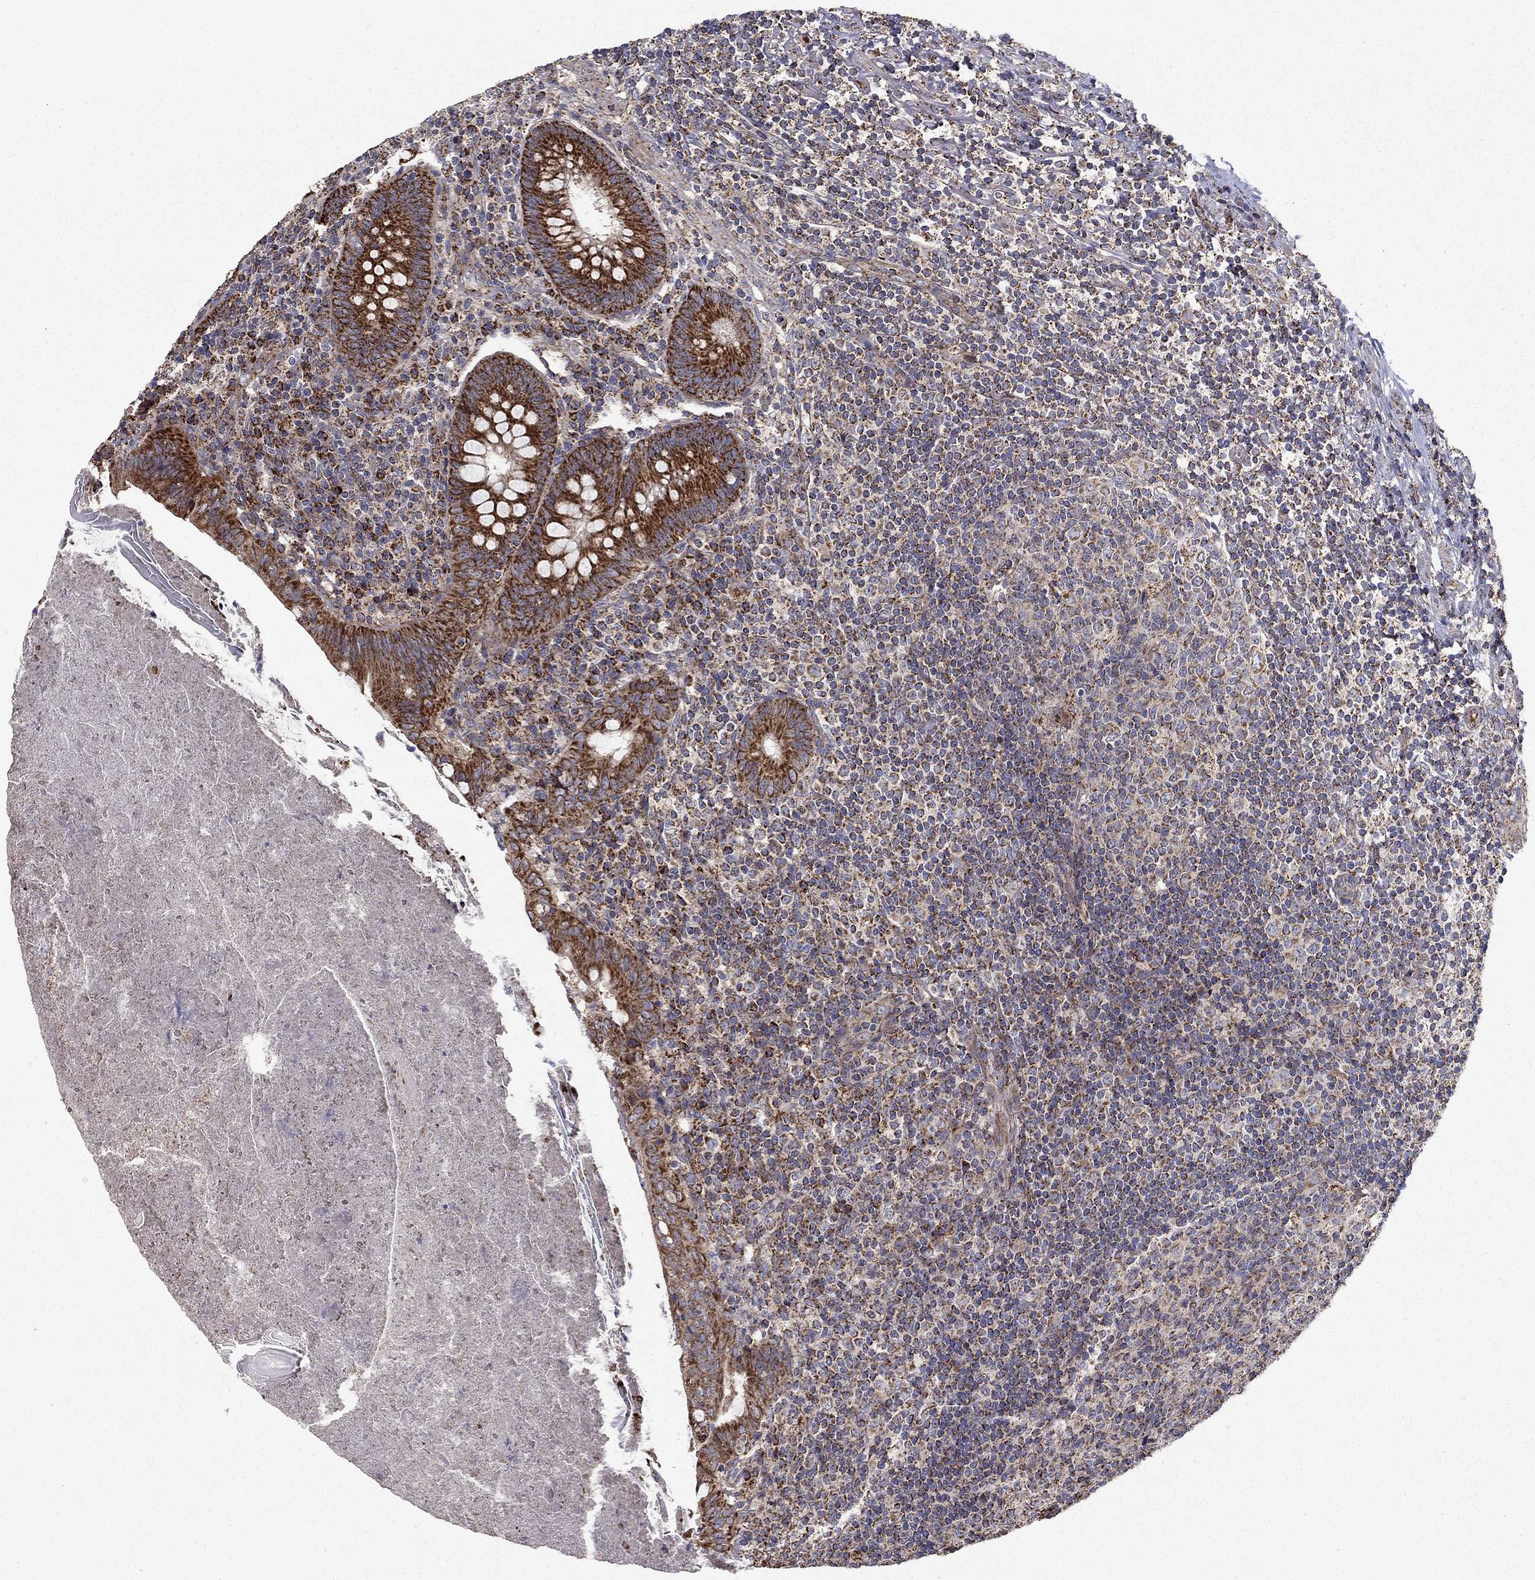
{"staining": {"intensity": "strong", "quantity": ">75%", "location": "cytoplasmic/membranous"}, "tissue": "appendix", "cell_type": "Glandular cells", "image_type": "normal", "snomed": [{"axis": "morphology", "description": "Normal tissue, NOS"}, {"axis": "topography", "description": "Appendix"}], "caption": "Immunohistochemical staining of unremarkable appendix reveals >75% levels of strong cytoplasmic/membranous protein staining in approximately >75% of glandular cells.", "gene": "NDUFS8", "patient": {"sex": "male", "age": 47}}